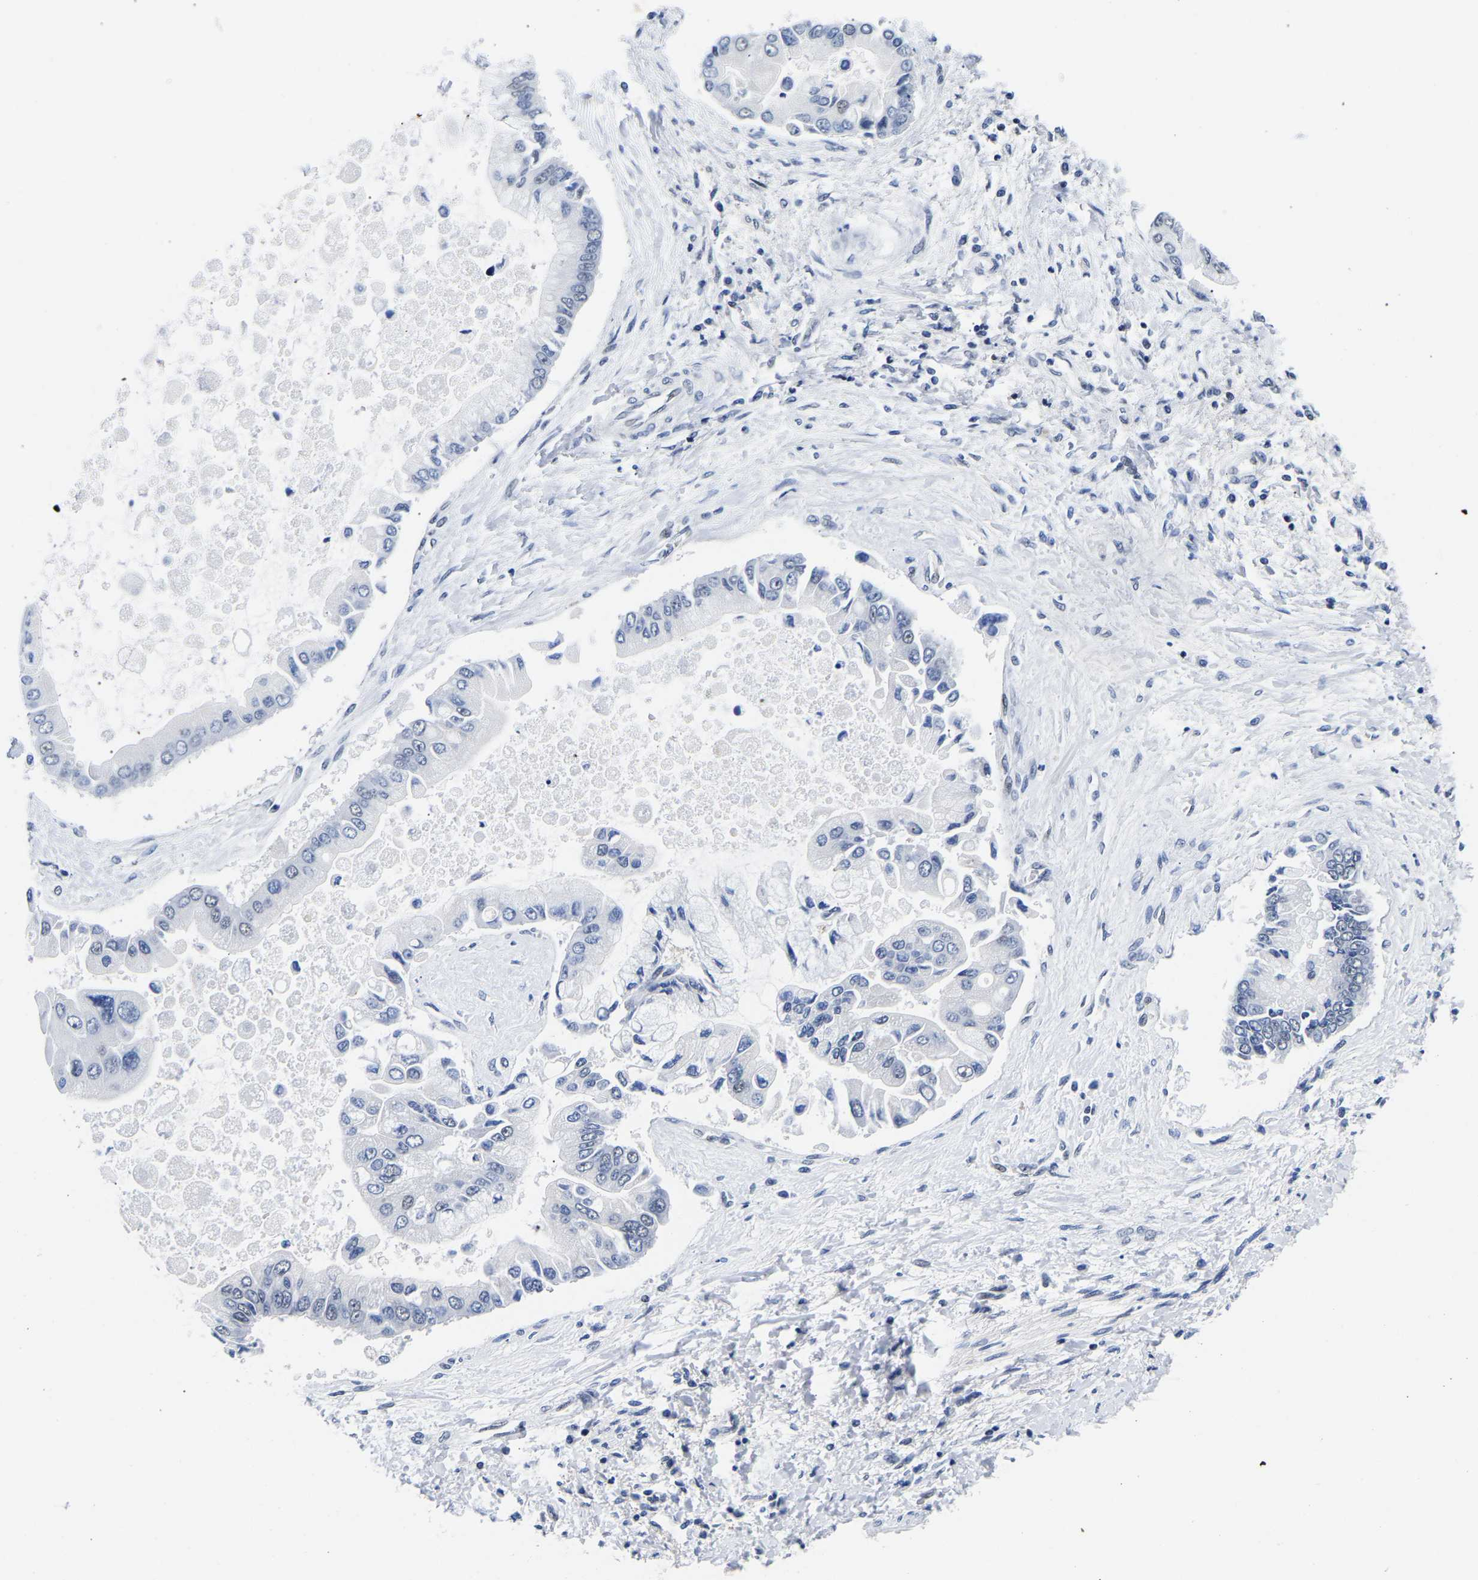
{"staining": {"intensity": "negative", "quantity": "none", "location": "none"}, "tissue": "liver cancer", "cell_type": "Tumor cells", "image_type": "cancer", "snomed": [{"axis": "morphology", "description": "Cholangiocarcinoma"}, {"axis": "topography", "description": "Liver"}], "caption": "IHC photomicrograph of neoplastic tissue: human liver cholangiocarcinoma stained with DAB (3,3'-diaminobenzidine) reveals no significant protein staining in tumor cells. (DAB (3,3'-diaminobenzidine) immunohistochemistry (IHC) visualized using brightfield microscopy, high magnification).", "gene": "PTRHD1", "patient": {"sex": "male", "age": 50}}